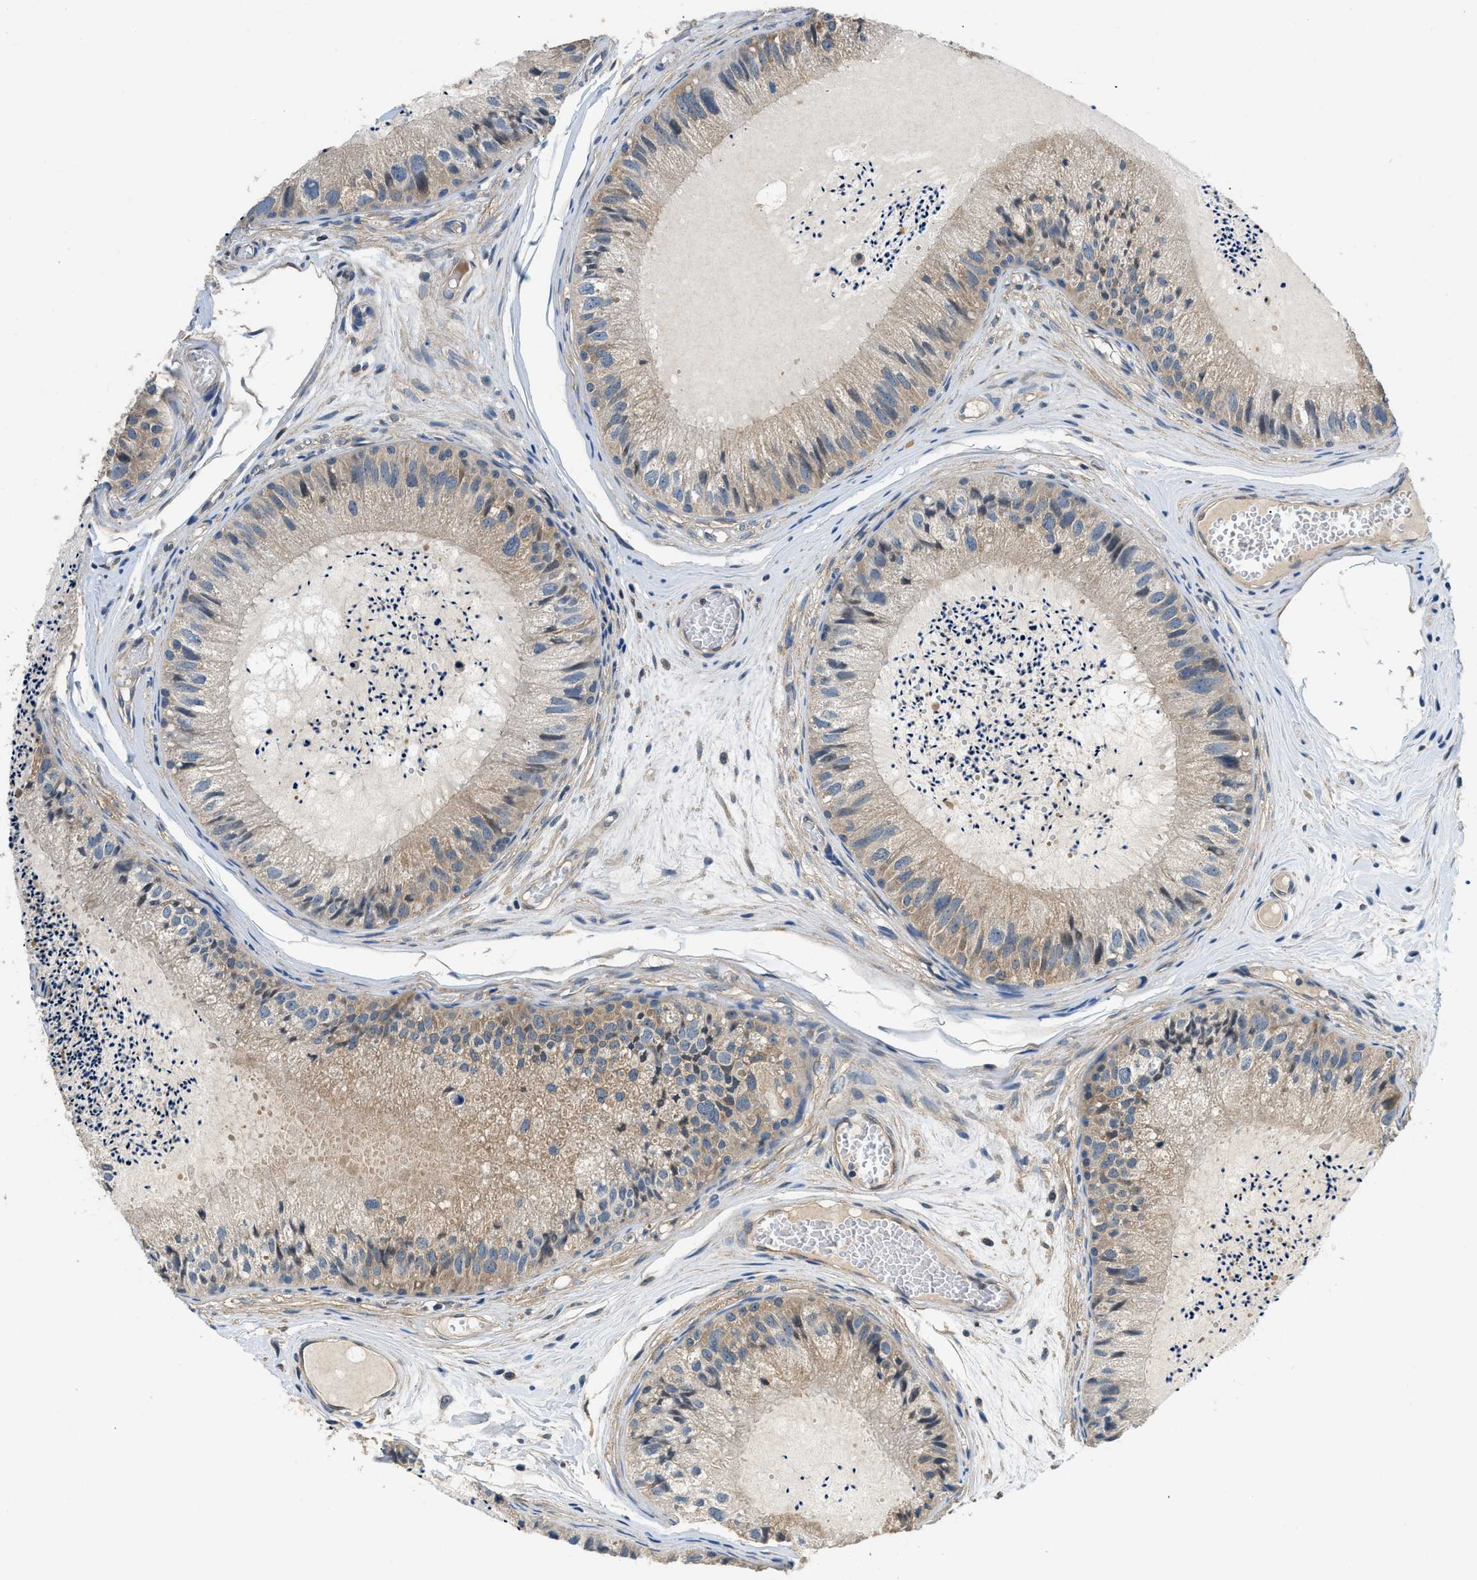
{"staining": {"intensity": "moderate", "quantity": ">75%", "location": "cytoplasmic/membranous"}, "tissue": "epididymis", "cell_type": "Glandular cells", "image_type": "normal", "snomed": [{"axis": "morphology", "description": "Normal tissue, NOS"}, {"axis": "topography", "description": "Epididymis"}], "caption": "High-power microscopy captured an immunohistochemistry image of unremarkable epididymis, revealing moderate cytoplasmic/membranous staining in about >75% of glandular cells.", "gene": "SSH2", "patient": {"sex": "male", "age": 31}}